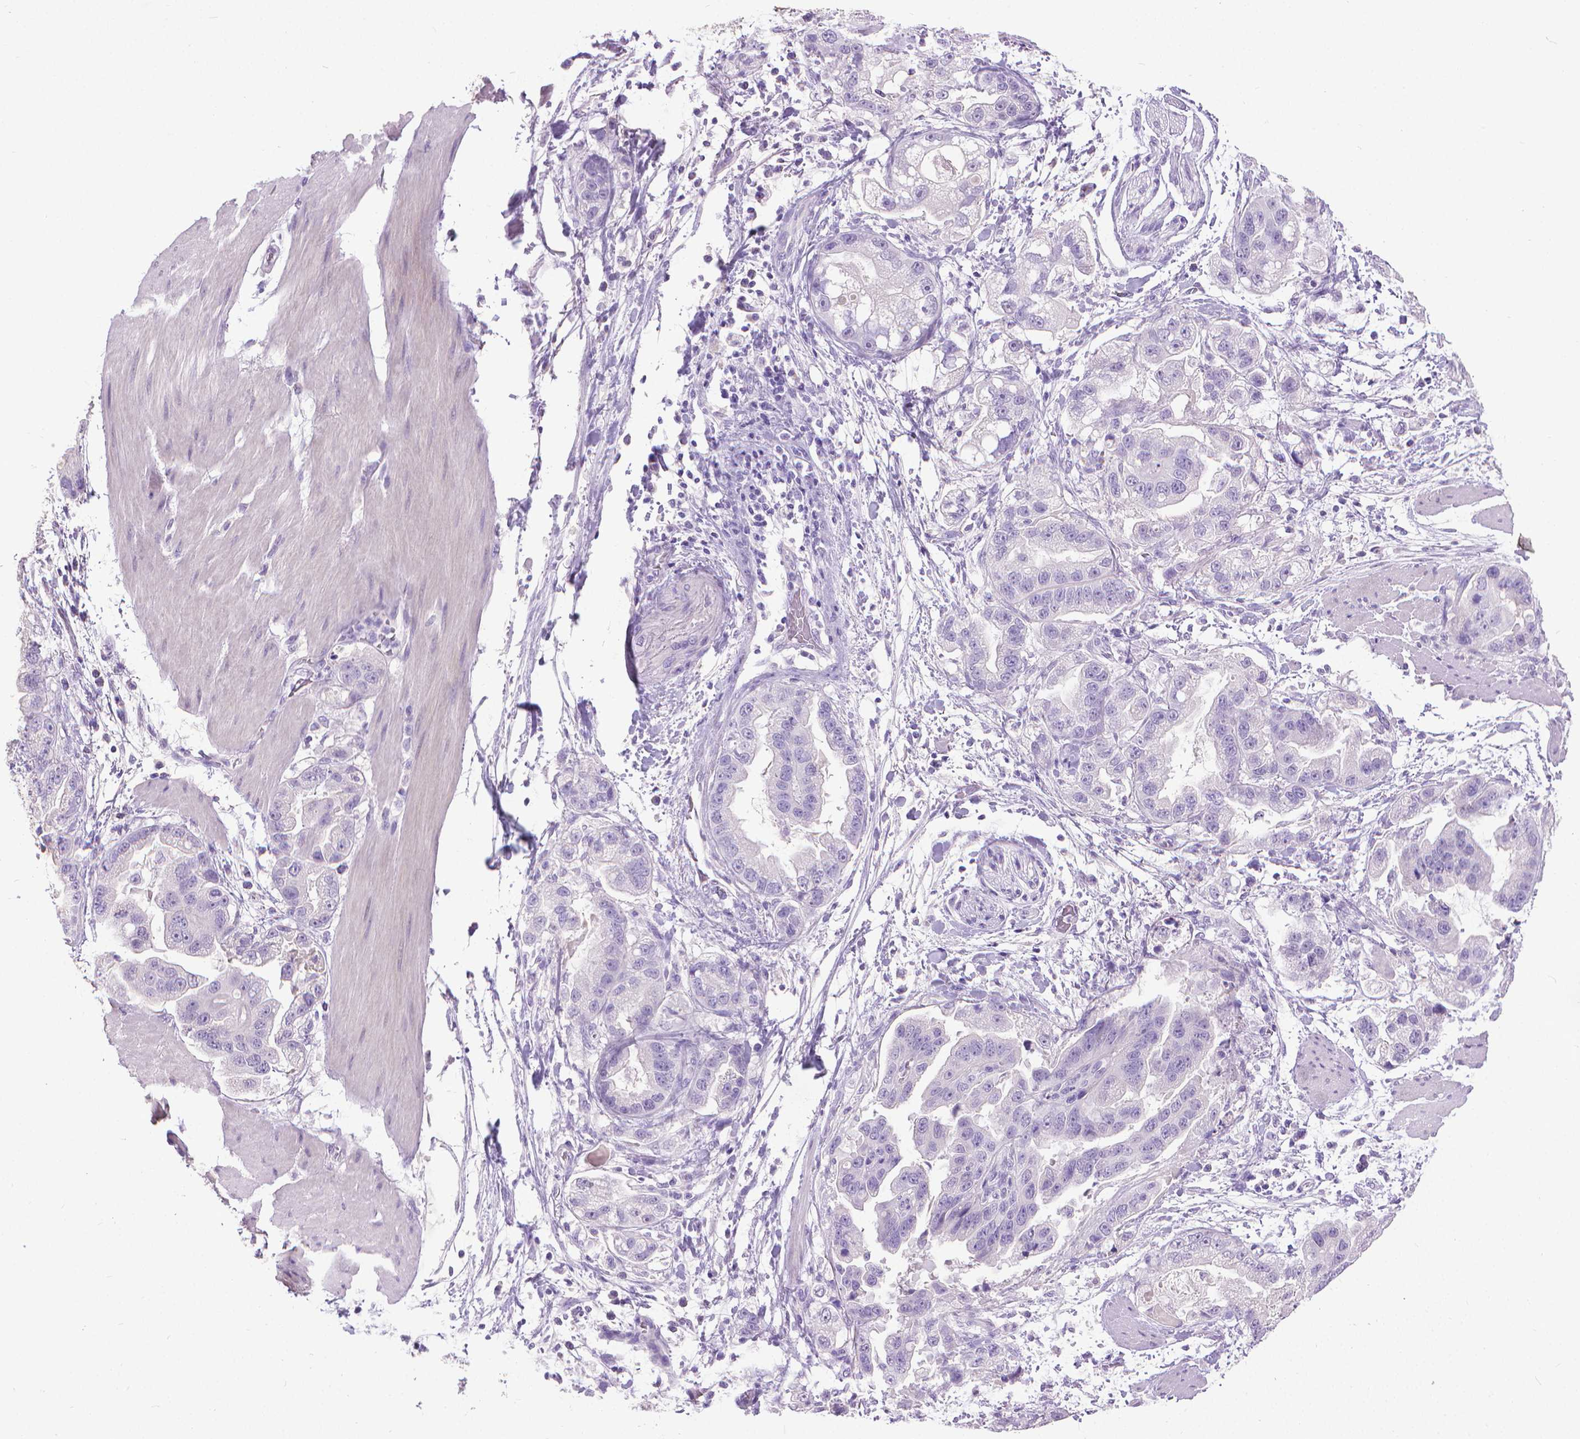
{"staining": {"intensity": "negative", "quantity": "none", "location": "none"}, "tissue": "stomach cancer", "cell_type": "Tumor cells", "image_type": "cancer", "snomed": [{"axis": "morphology", "description": "Adenocarcinoma, NOS"}, {"axis": "topography", "description": "Stomach"}], "caption": "The image displays no significant staining in tumor cells of stomach cancer (adenocarcinoma).", "gene": "KRT5", "patient": {"sex": "male", "age": 59}}